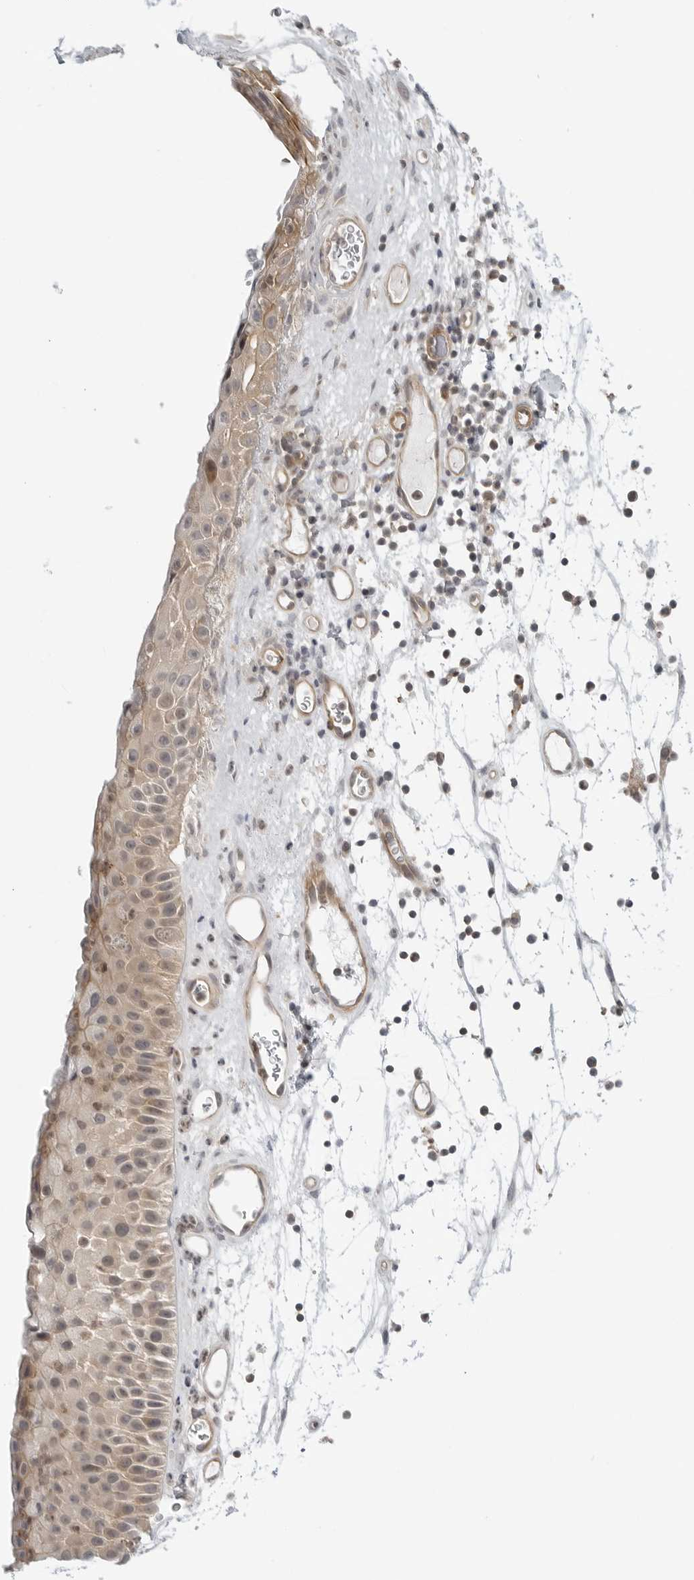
{"staining": {"intensity": "weak", "quantity": "25%-75%", "location": "cytoplasmic/membranous"}, "tissue": "nasopharynx", "cell_type": "Respiratory epithelial cells", "image_type": "normal", "snomed": [{"axis": "morphology", "description": "Normal tissue, NOS"}, {"axis": "topography", "description": "Nasopharynx"}], "caption": "Benign nasopharynx was stained to show a protein in brown. There is low levels of weak cytoplasmic/membranous staining in about 25%-75% of respiratory epithelial cells. The protein of interest is stained brown, and the nuclei are stained in blue (DAB (3,3'-diaminobenzidine) IHC with brightfield microscopy, high magnification).", "gene": "STXBP3", "patient": {"sex": "male", "age": 64}}